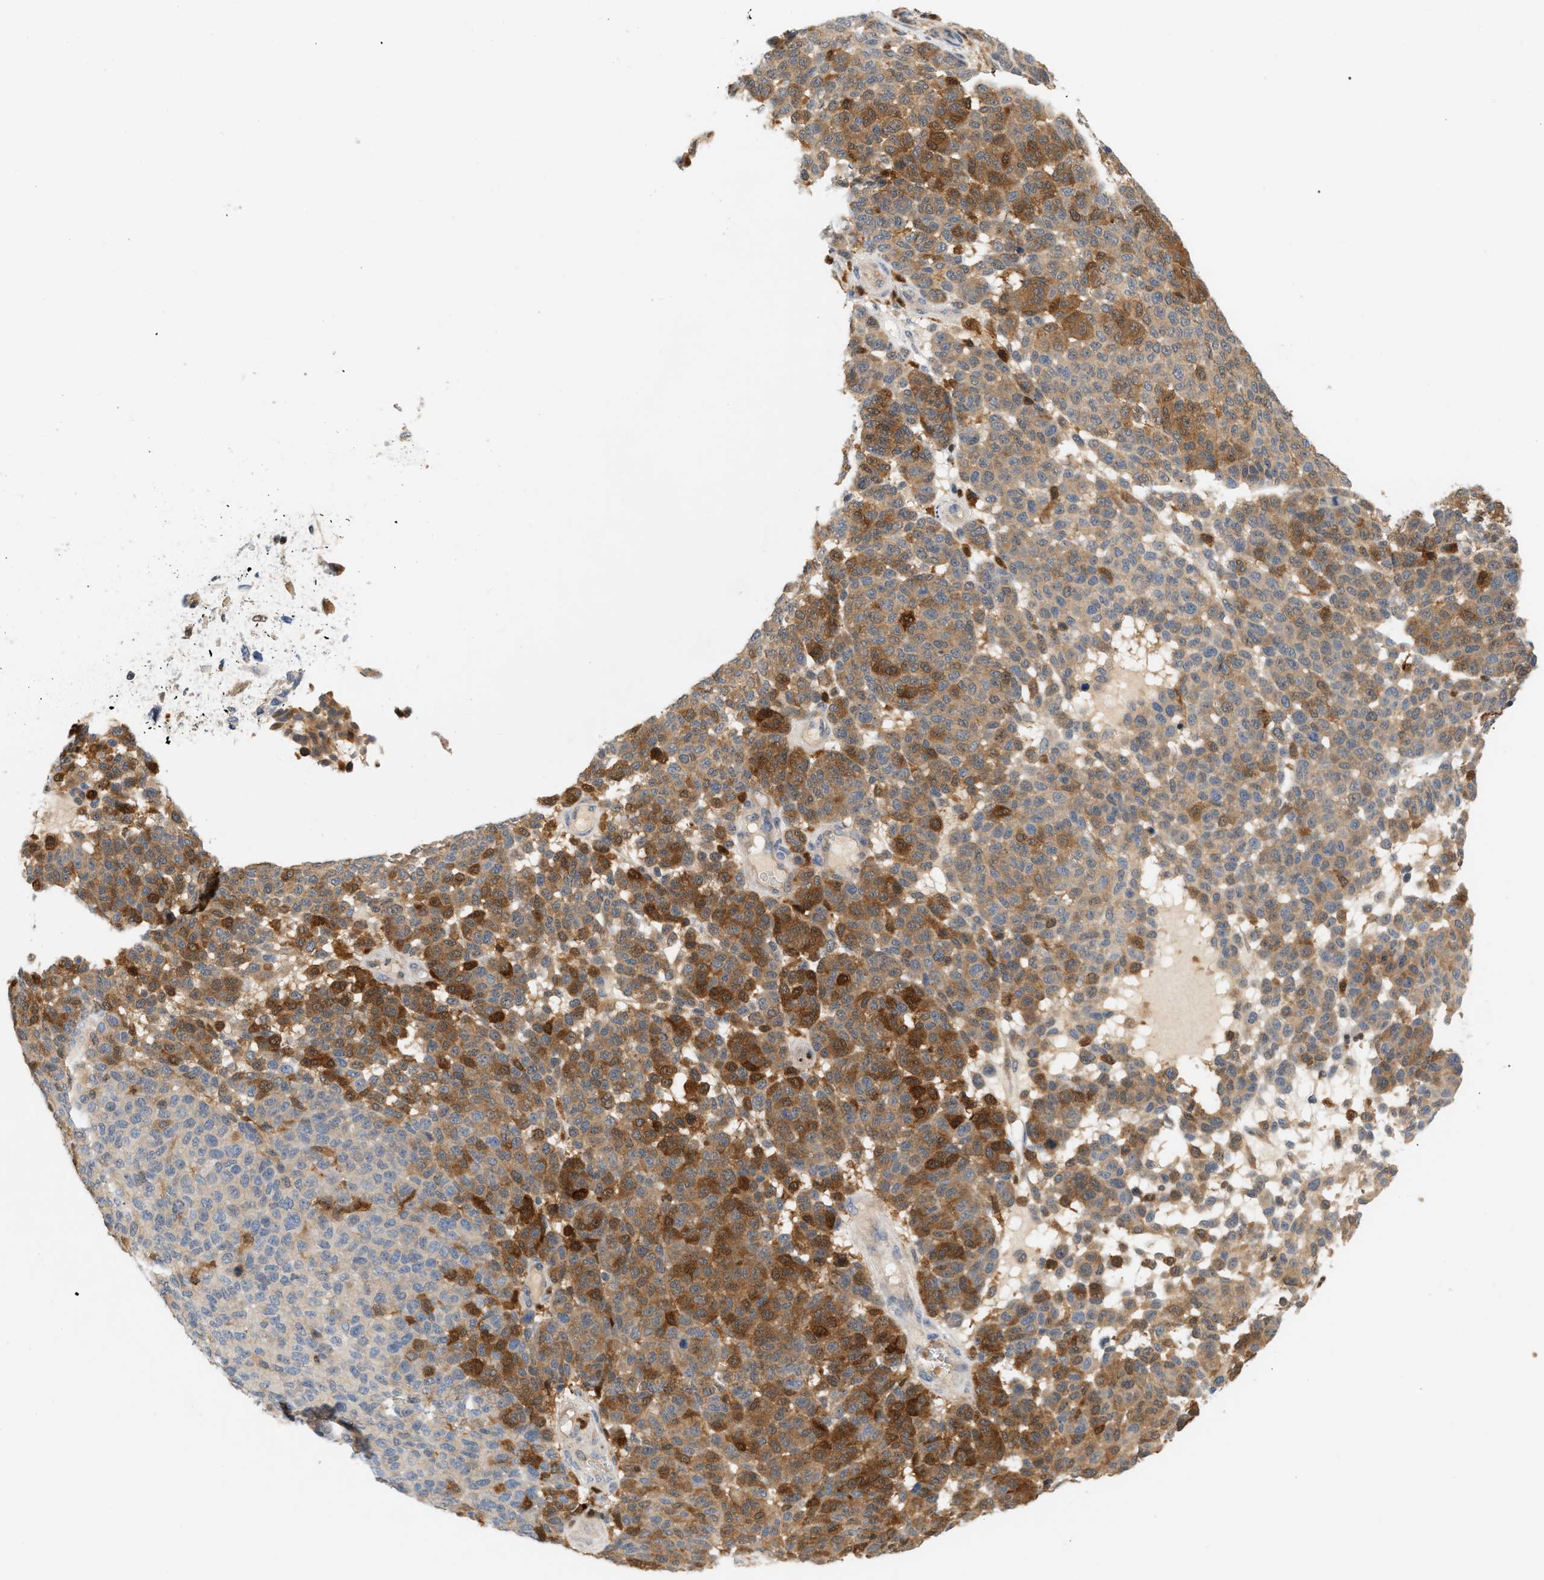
{"staining": {"intensity": "strong", "quantity": "25%-75%", "location": "cytoplasmic/membranous"}, "tissue": "melanoma", "cell_type": "Tumor cells", "image_type": "cancer", "snomed": [{"axis": "morphology", "description": "Malignant melanoma, NOS"}, {"axis": "topography", "description": "Skin"}], "caption": "IHC image of neoplastic tissue: human malignant melanoma stained using immunohistochemistry reveals high levels of strong protein expression localized specifically in the cytoplasmic/membranous of tumor cells, appearing as a cytoplasmic/membranous brown color.", "gene": "PYCARD", "patient": {"sex": "male", "age": 59}}